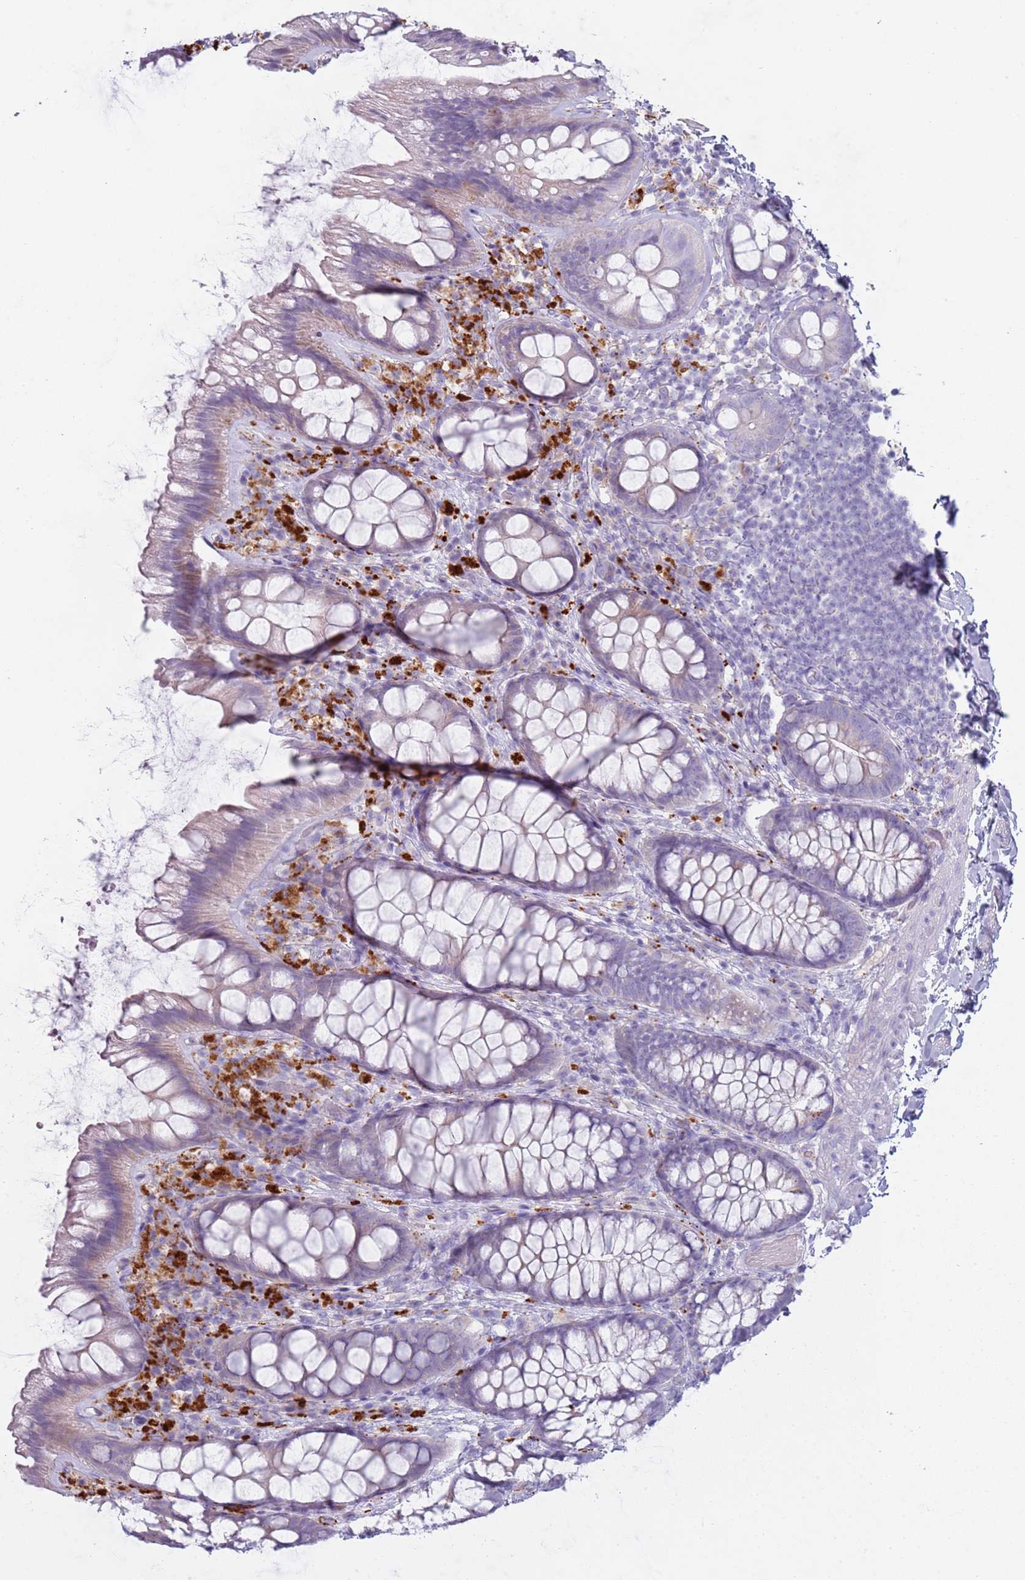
{"staining": {"intensity": "negative", "quantity": "none", "location": "none"}, "tissue": "colon", "cell_type": "Endothelial cells", "image_type": "normal", "snomed": [{"axis": "morphology", "description": "Normal tissue, NOS"}, {"axis": "topography", "description": "Colon"}], "caption": "Immunohistochemical staining of benign colon shows no significant positivity in endothelial cells.", "gene": "NWD2", "patient": {"sex": "male", "age": 46}}